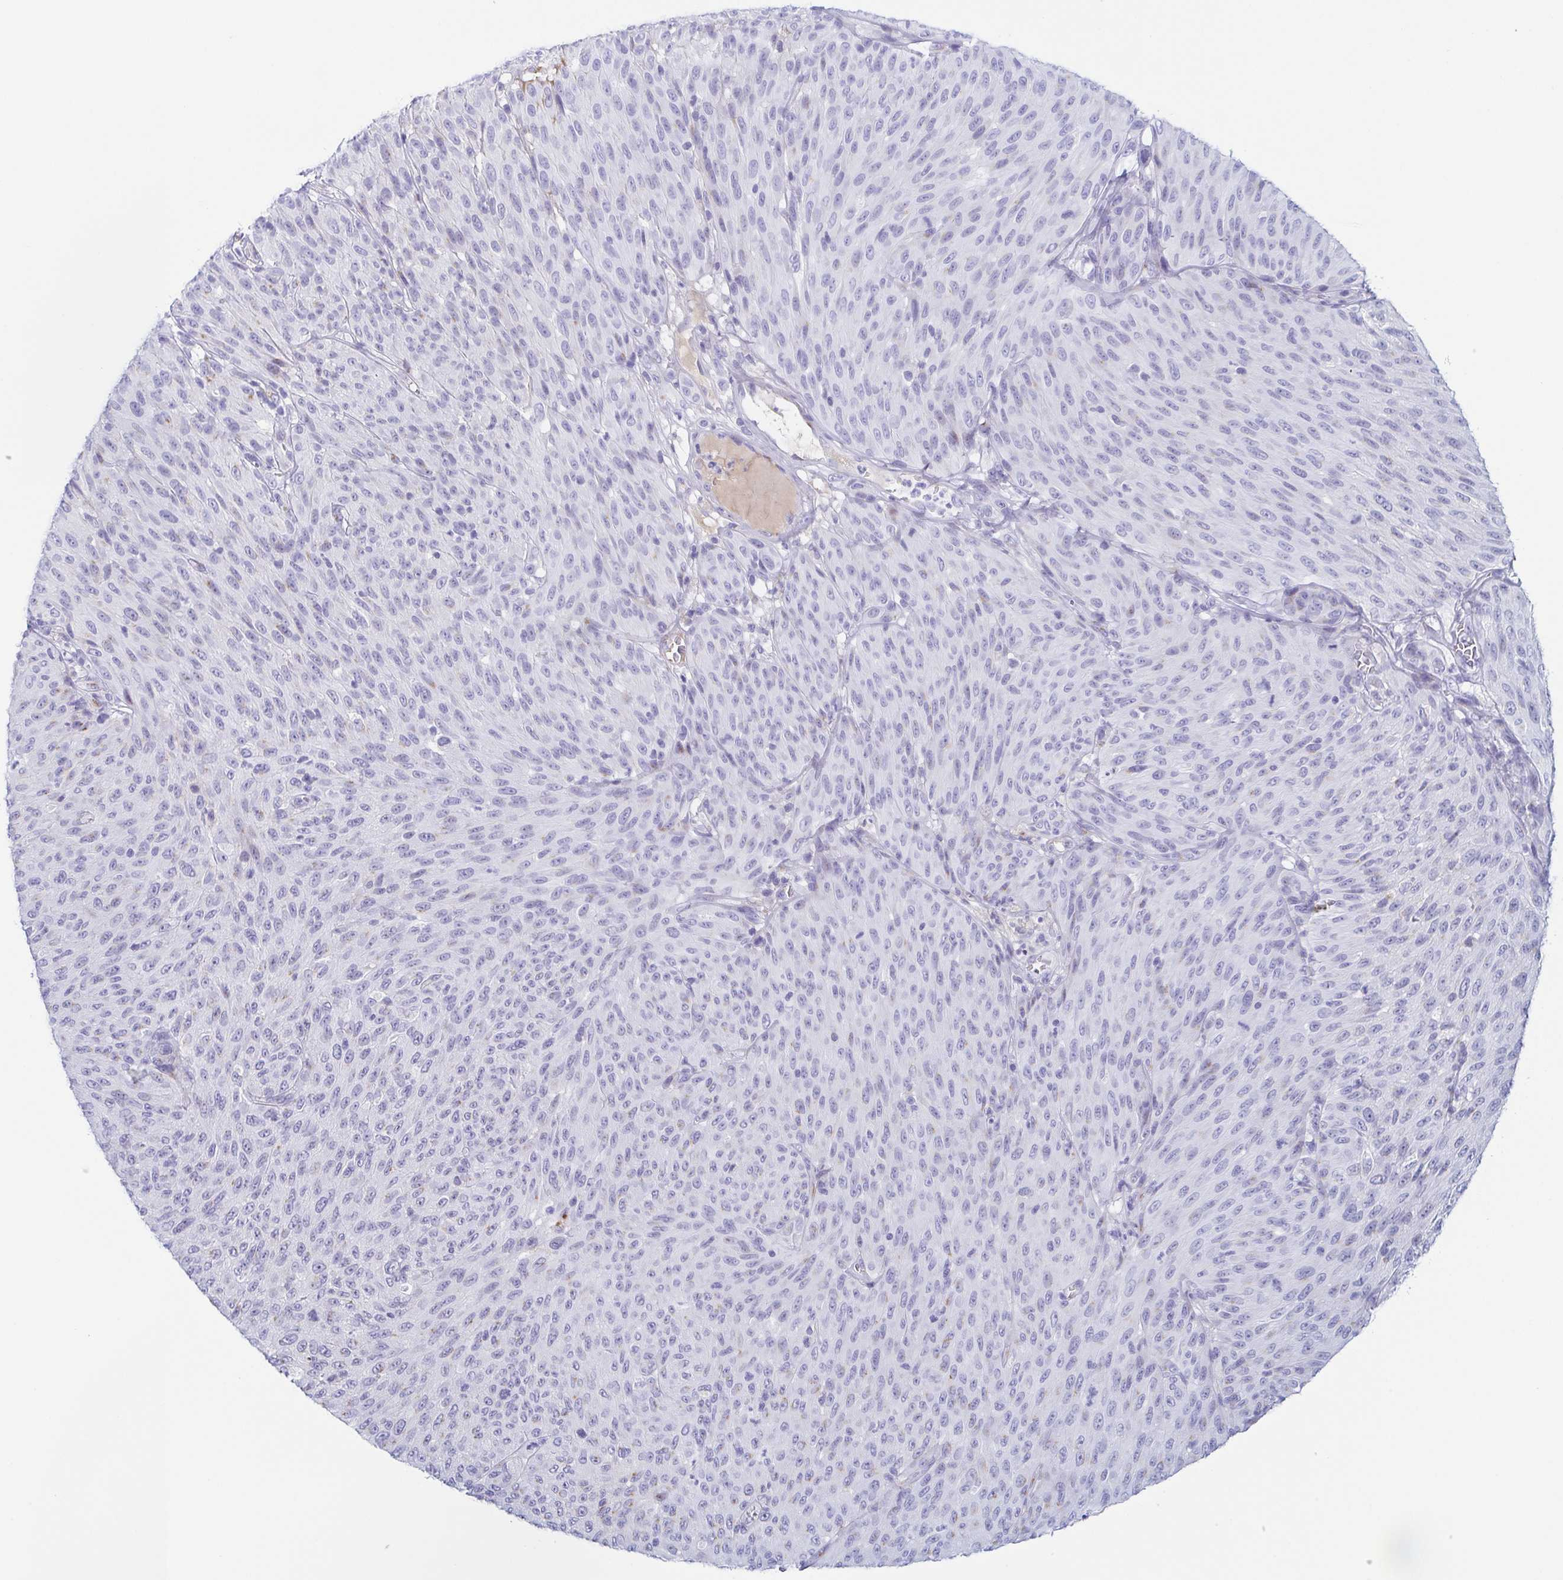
{"staining": {"intensity": "negative", "quantity": "none", "location": "none"}, "tissue": "melanoma", "cell_type": "Tumor cells", "image_type": "cancer", "snomed": [{"axis": "morphology", "description": "Malignant melanoma, NOS"}, {"axis": "topography", "description": "Skin"}], "caption": "Image shows no protein positivity in tumor cells of malignant melanoma tissue.", "gene": "LDLRAD1", "patient": {"sex": "male", "age": 85}}